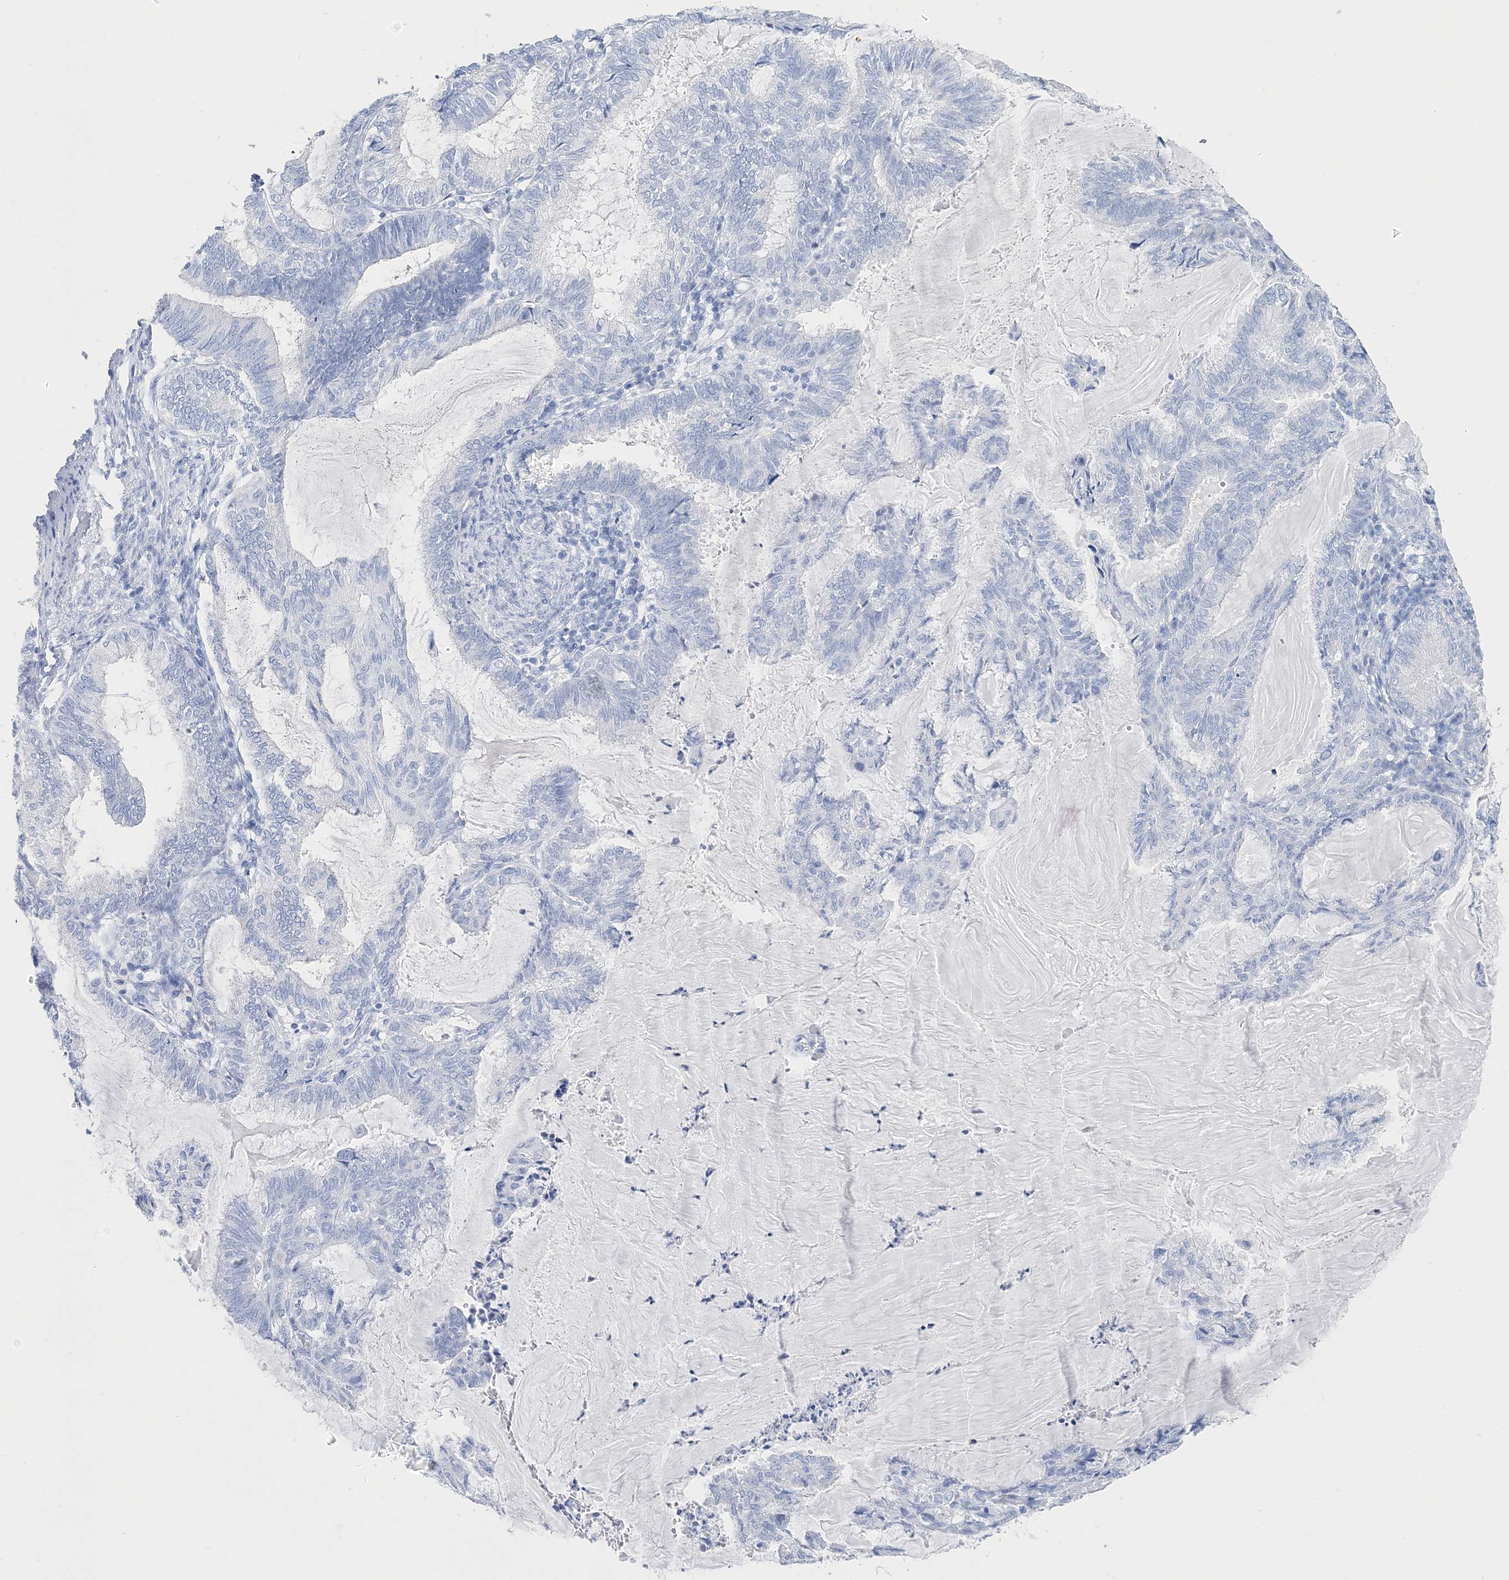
{"staining": {"intensity": "negative", "quantity": "none", "location": "none"}, "tissue": "endometrial cancer", "cell_type": "Tumor cells", "image_type": "cancer", "snomed": [{"axis": "morphology", "description": "Adenocarcinoma, NOS"}, {"axis": "topography", "description": "Endometrium"}], "caption": "Immunohistochemistry micrograph of neoplastic tissue: human endometrial cancer stained with DAB shows no significant protein positivity in tumor cells. (IHC, brightfield microscopy, high magnification).", "gene": "TSPYL6", "patient": {"sex": "female", "age": 86}}